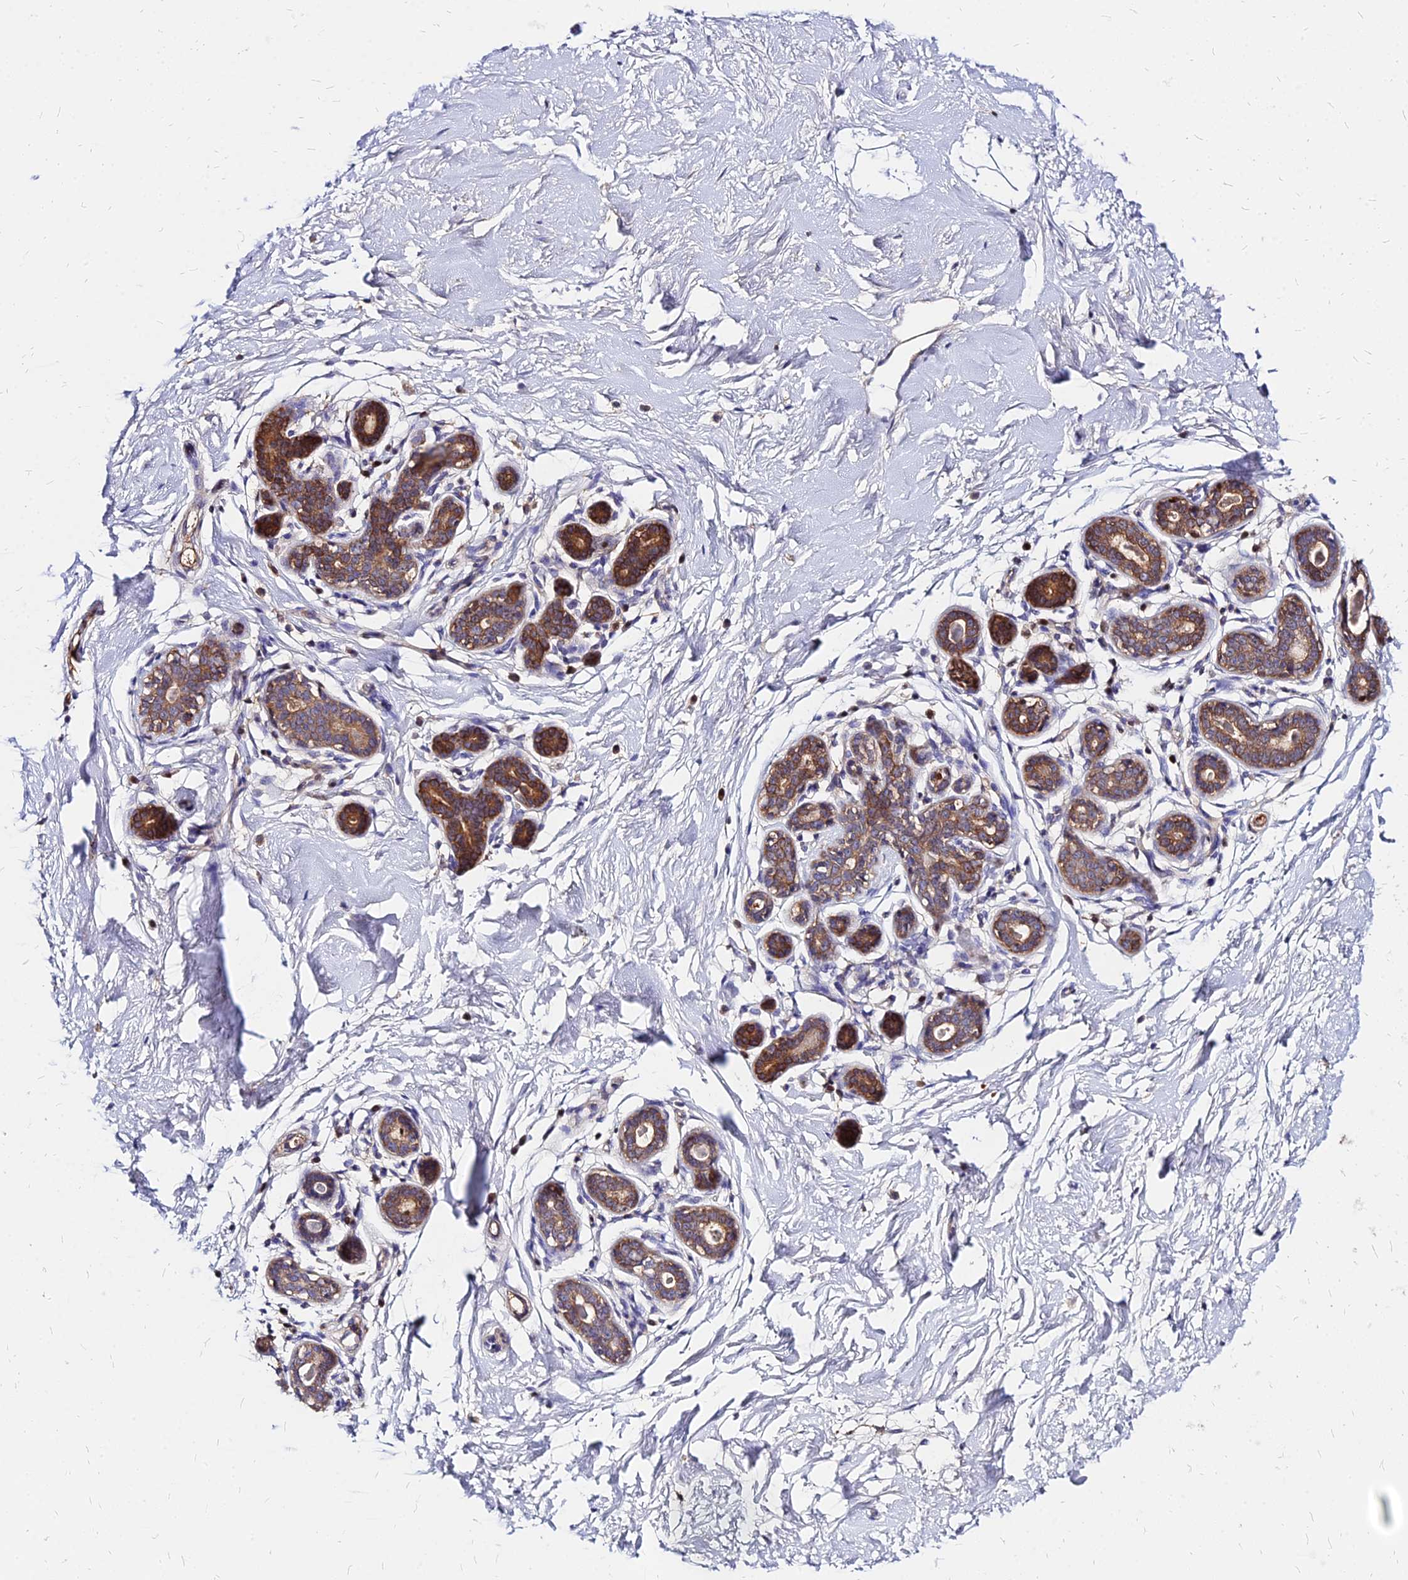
{"staining": {"intensity": "negative", "quantity": "none", "location": "none"}, "tissue": "breast", "cell_type": "Adipocytes", "image_type": "normal", "snomed": [{"axis": "morphology", "description": "Normal tissue, NOS"}, {"axis": "morphology", "description": "Adenoma, NOS"}, {"axis": "topography", "description": "Breast"}], "caption": "Breast stained for a protein using immunohistochemistry (IHC) exhibits no expression adipocytes.", "gene": "ACSM6", "patient": {"sex": "female", "age": 23}}